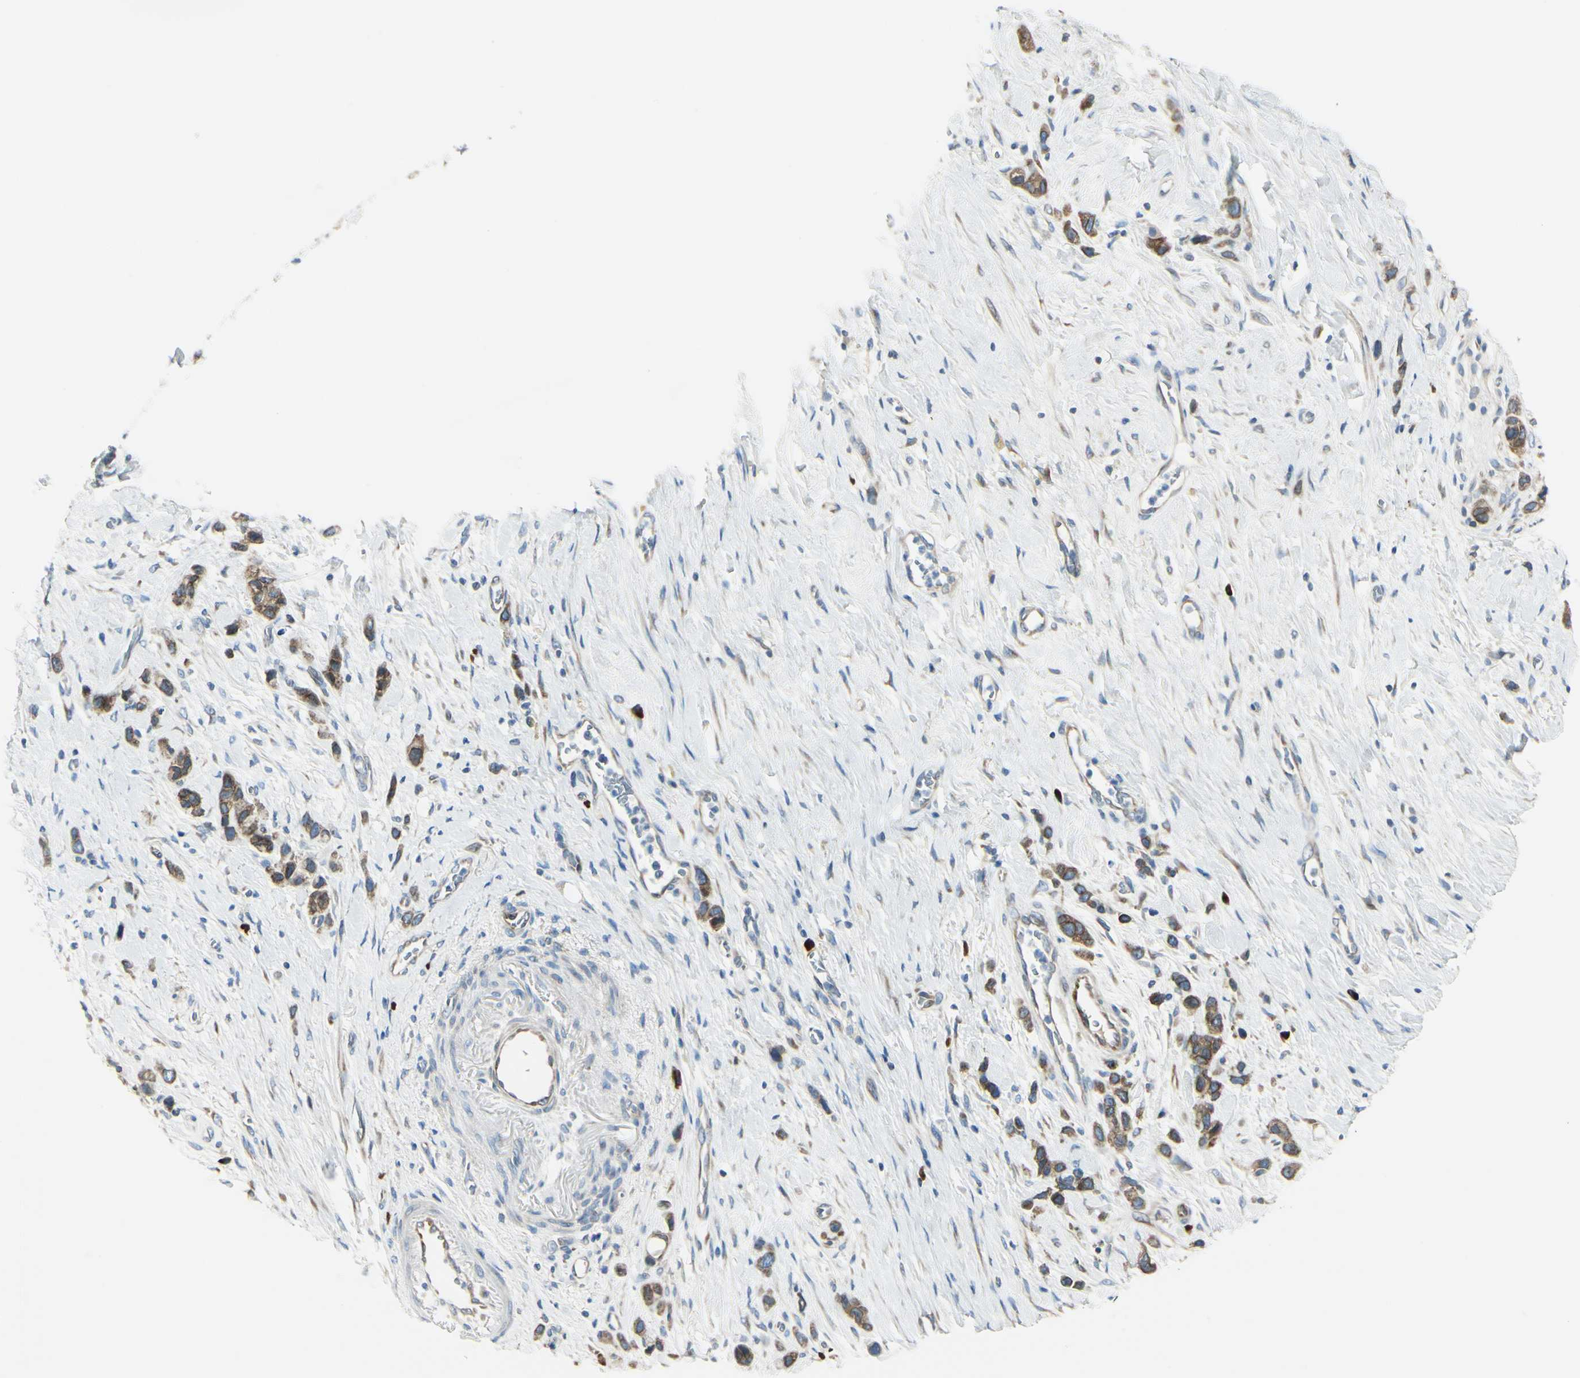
{"staining": {"intensity": "strong", "quantity": ">75%", "location": "cytoplasmic/membranous"}, "tissue": "stomach cancer", "cell_type": "Tumor cells", "image_type": "cancer", "snomed": [{"axis": "morphology", "description": "Normal tissue, NOS"}, {"axis": "morphology", "description": "Adenocarcinoma, NOS"}, {"axis": "morphology", "description": "Adenocarcinoma, High grade"}, {"axis": "topography", "description": "Stomach, upper"}, {"axis": "topography", "description": "Stomach"}], "caption": "Human stomach cancer (high-grade adenocarcinoma) stained with a protein marker demonstrates strong staining in tumor cells.", "gene": "SELENOS", "patient": {"sex": "female", "age": 65}}